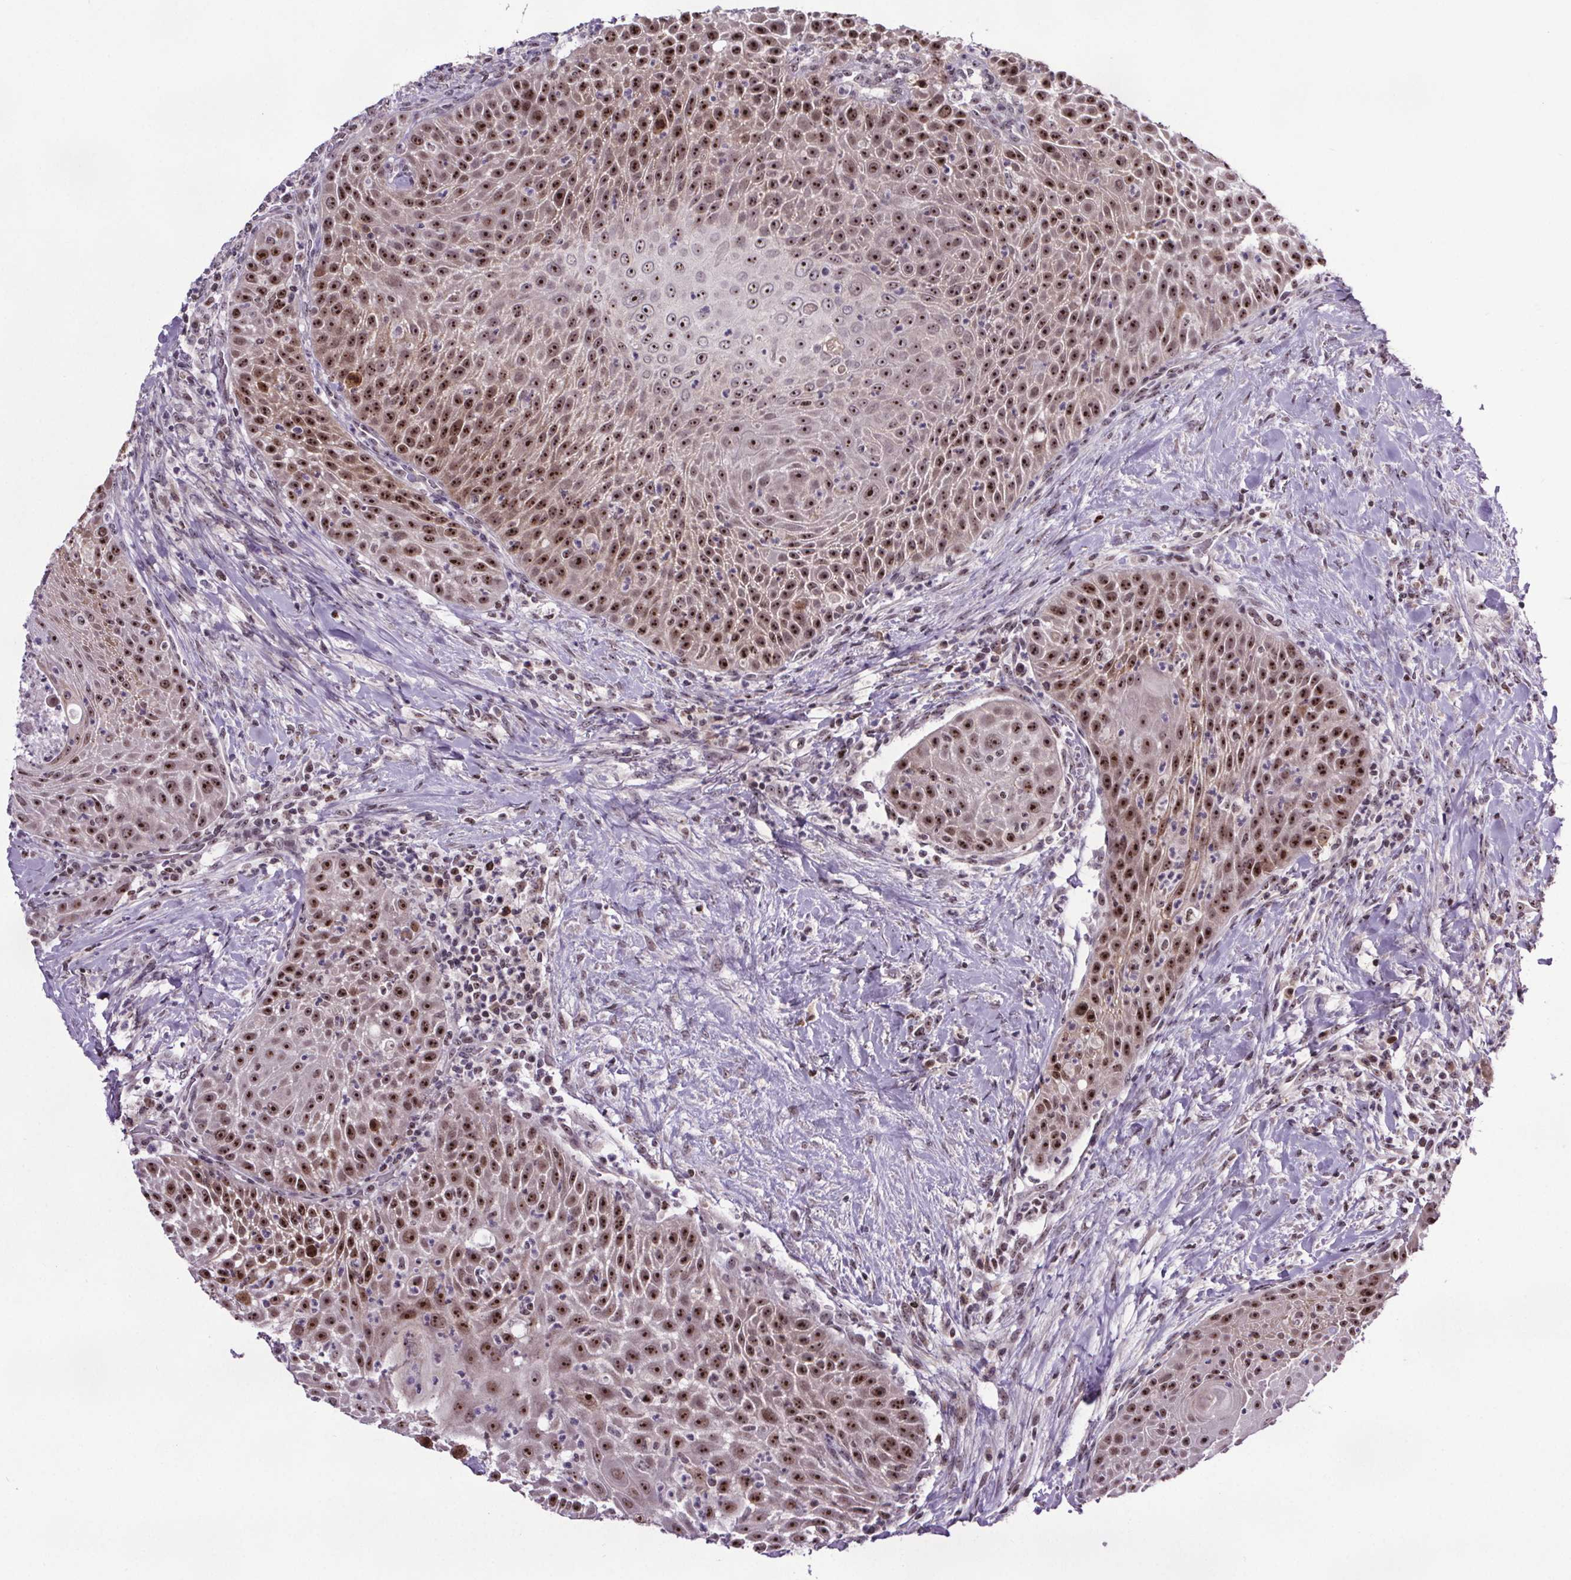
{"staining": {"intensity": "strong", "quantity": ">75%", "location": "nuclear"}, "tissue": "head and neck cancer", "cell_type": "Tumor cells", "image_type": "cancer", "snomed": [{"axis": "morphology", "description": "Squamous cell carcinoma, NOS"}, {"axis": "topography", "description": "Head-Neck"}], "caption": "Immunohistochemistry (IHC) staining of squamous cell carcinoma (head and neck), which displays high levels of strong nuclear positivity in about >75% of tumor cells indicating strong nuclear protein positivity. The staining was performed using DAB (3,3'-diaminobenzidine) (brown) for protein detection and nuclei were counterstained in hematoxylin (blue).", "gene": "ATMIN", "patient": {"sex": "male", "age": 69}}